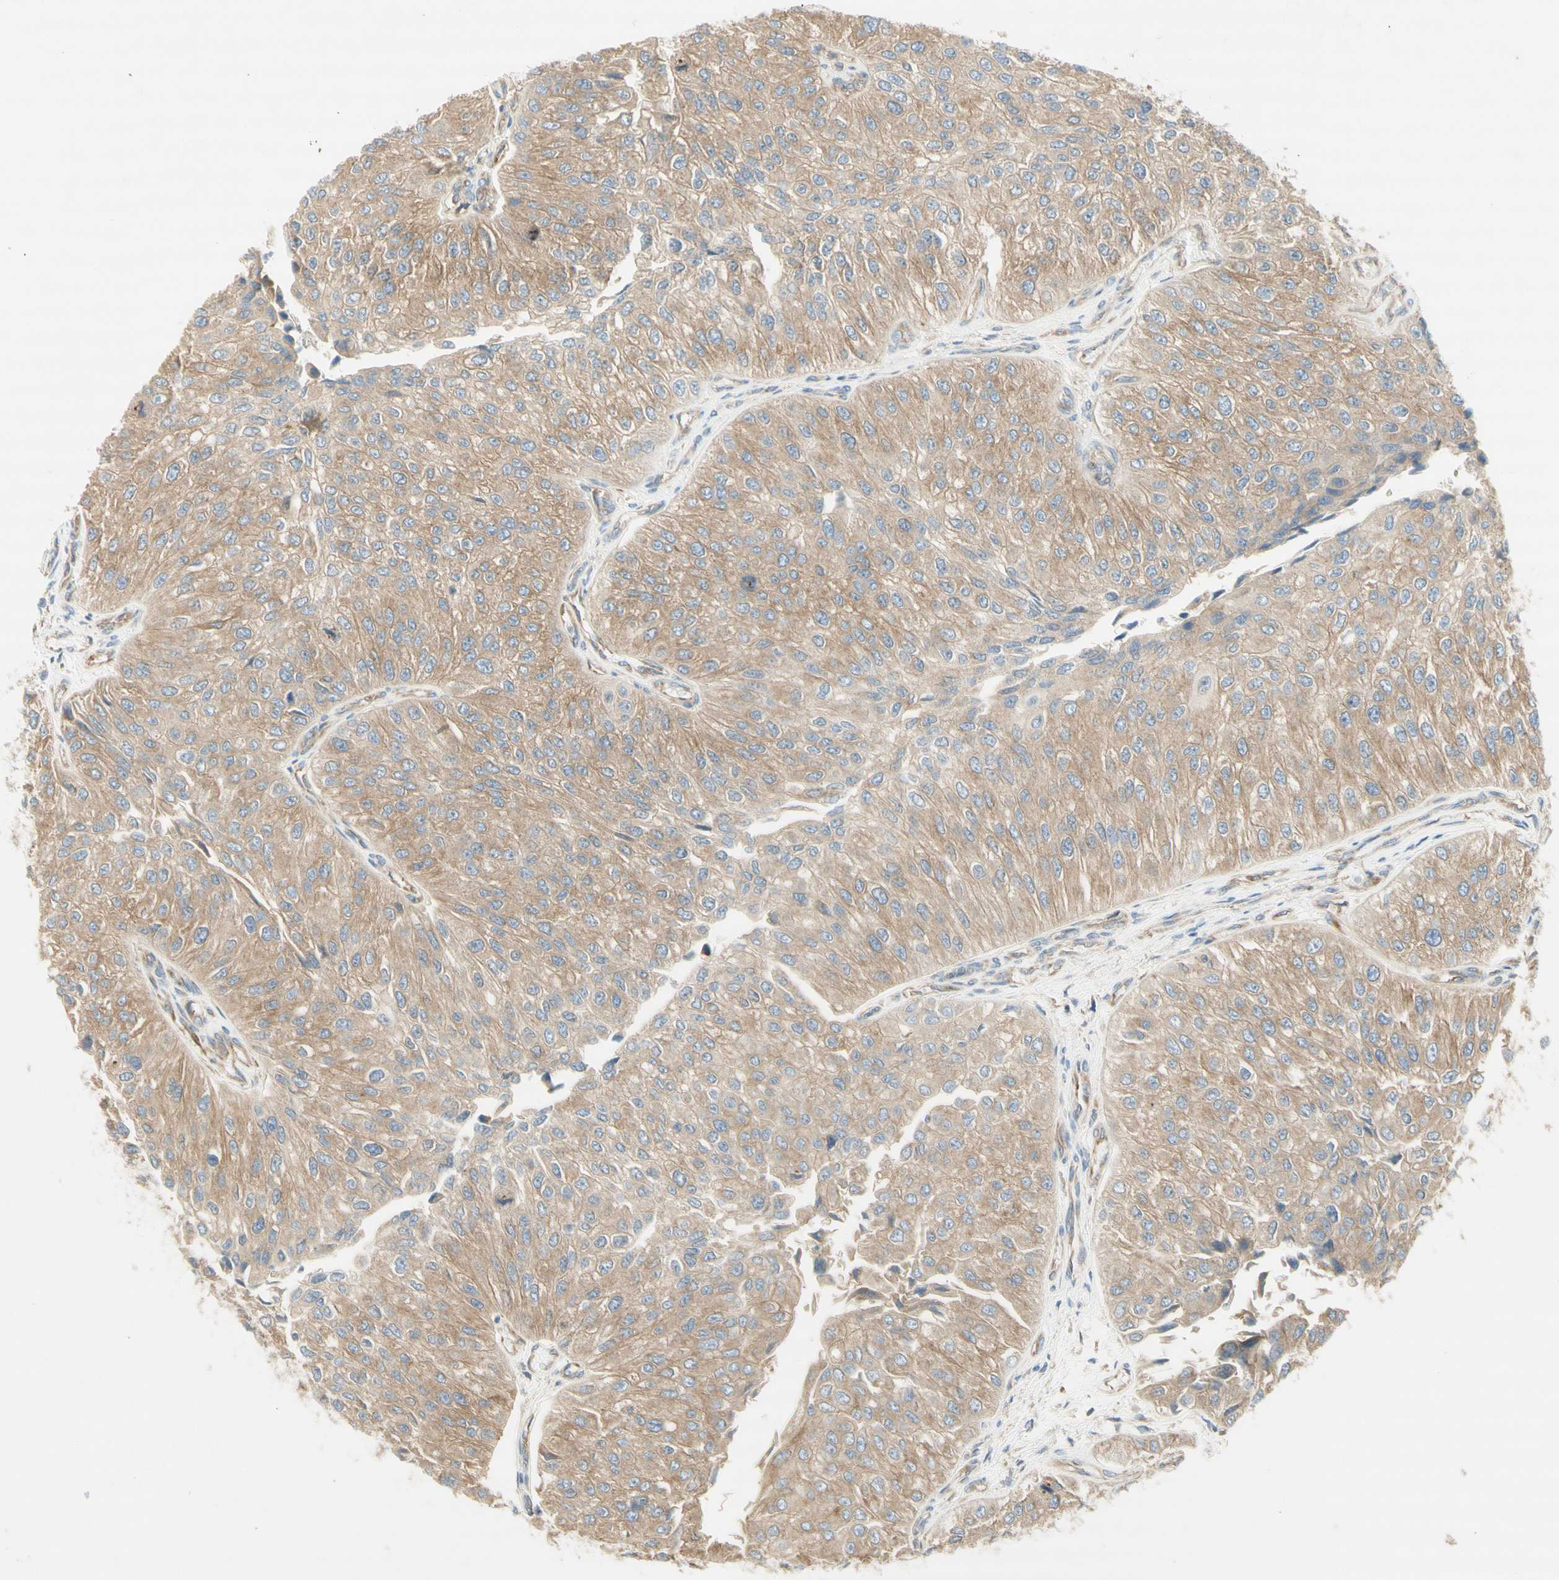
{"staining": {"intensity": "weak", "quantity": ">75%", "location": "cytoplasmic/membranous"}, "tissue": "urothelial cancer", "cell_type": "Tumor cells", "image_type": "cancer", "snomed": [{"axis": "morphology", "description": "Urothelial carcinoma, High grade"}, {"axis": "topography", "description": "Kidney"}, {"axis": "topography", "description": "Urinary bladder"}], "caption": "Immunohistochemical staining of urothelial cancer displays low levels of weak cytoplasmic/membranous protein staining in approximately >75% of tumor cells.", "gene": "DYNC1H1", "patient": {"sex": "male", "age": 77}}